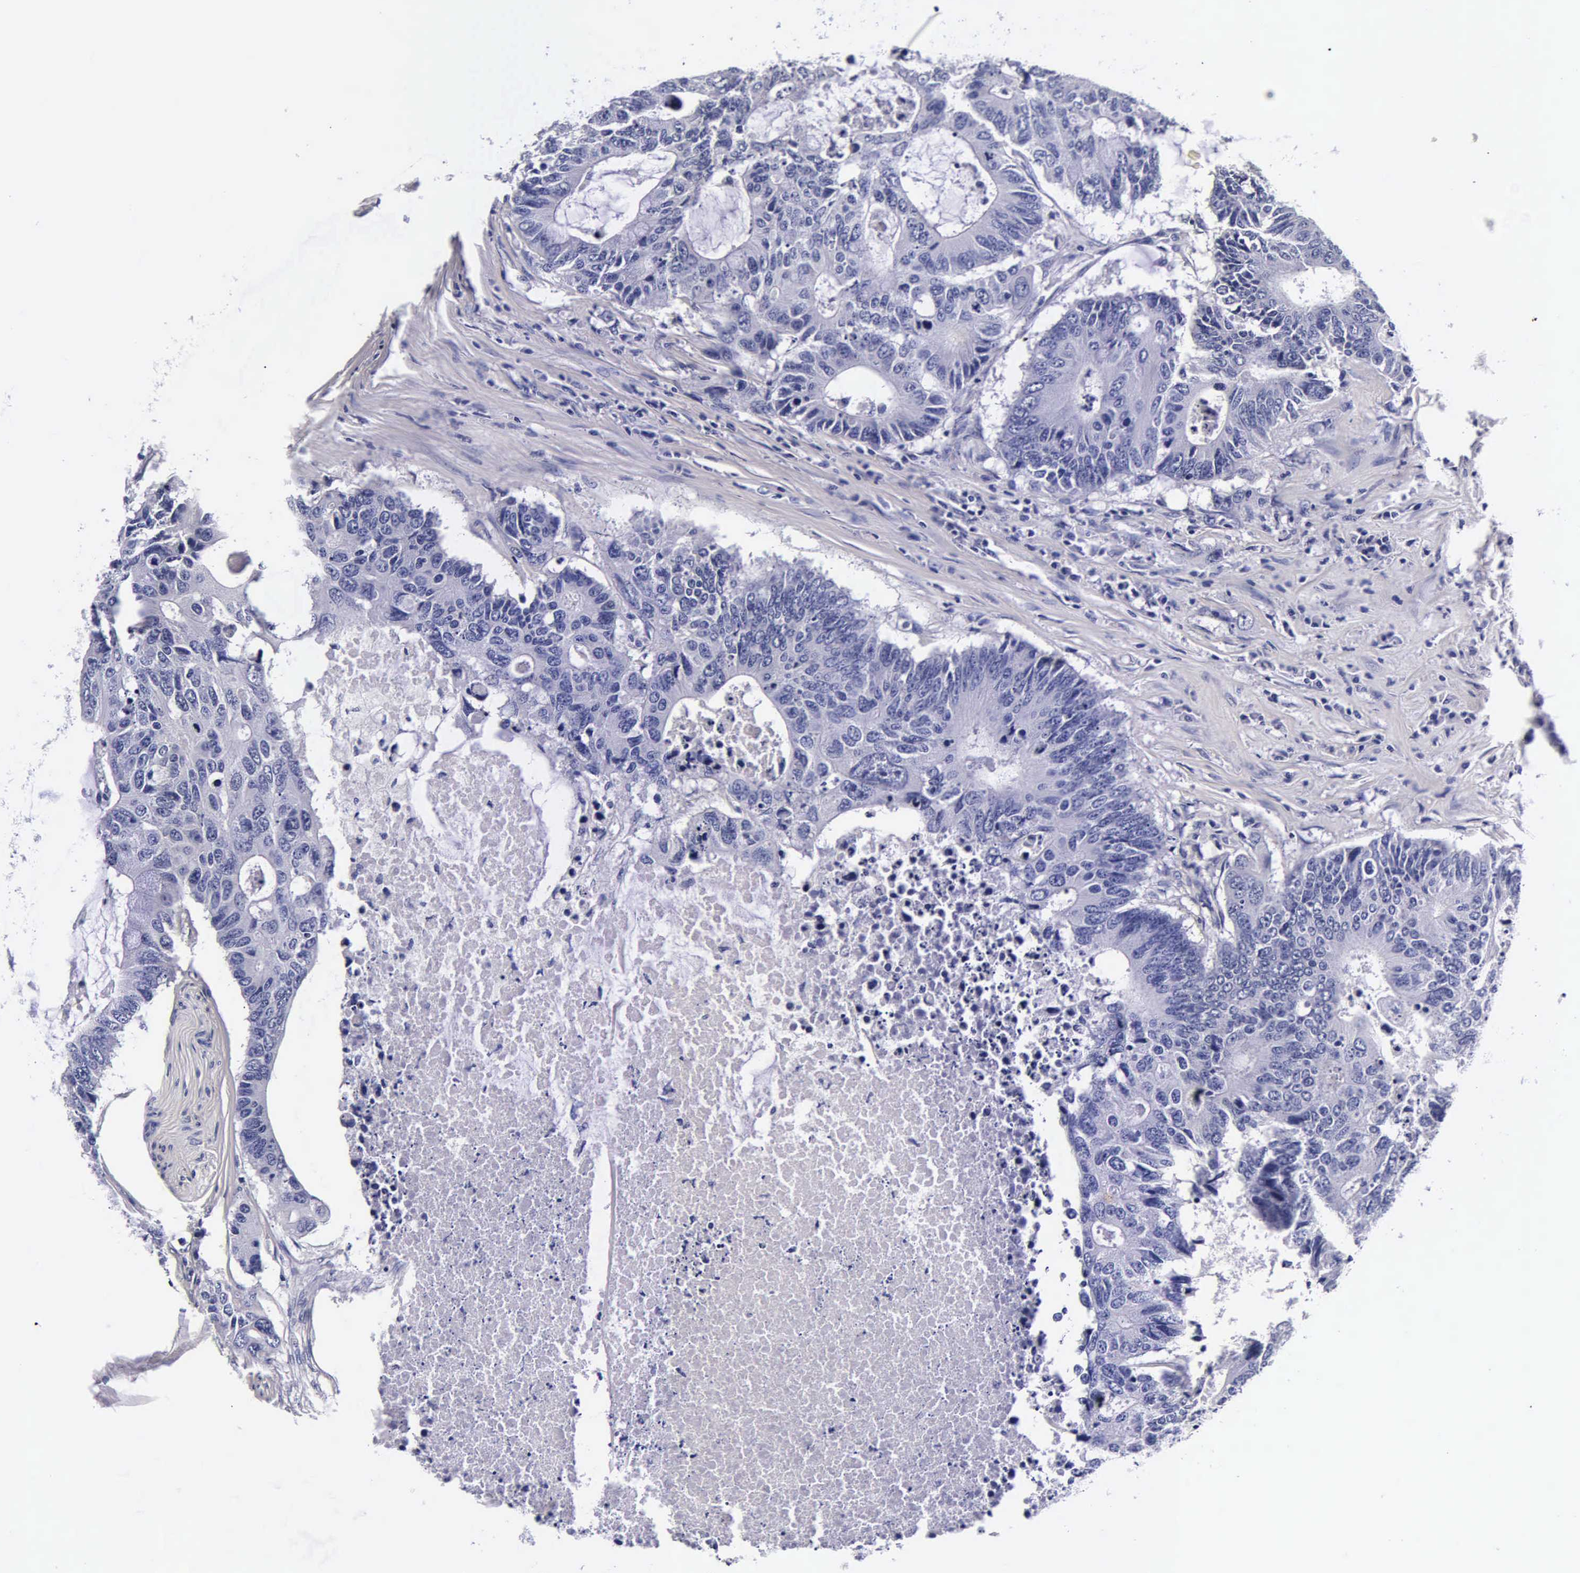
{"staining": {"intensity": "negative", "quantity": "none", "location": "none"}, "tissue": "colorectal cancer", "cell_type": "Tumor cells", "image_type": "cancer", "snomed": [{"axis": "morphology", "description": "Adenocarcinoma, NOS"}, {"axis": "topography", "description": "Colon"}], "caption": "Protein analysis of colorectal adenocarcinoma displays no significant expression in tumor cells.", "gene": "IAPP", "patient": {"sex": "male", "age": 71}}